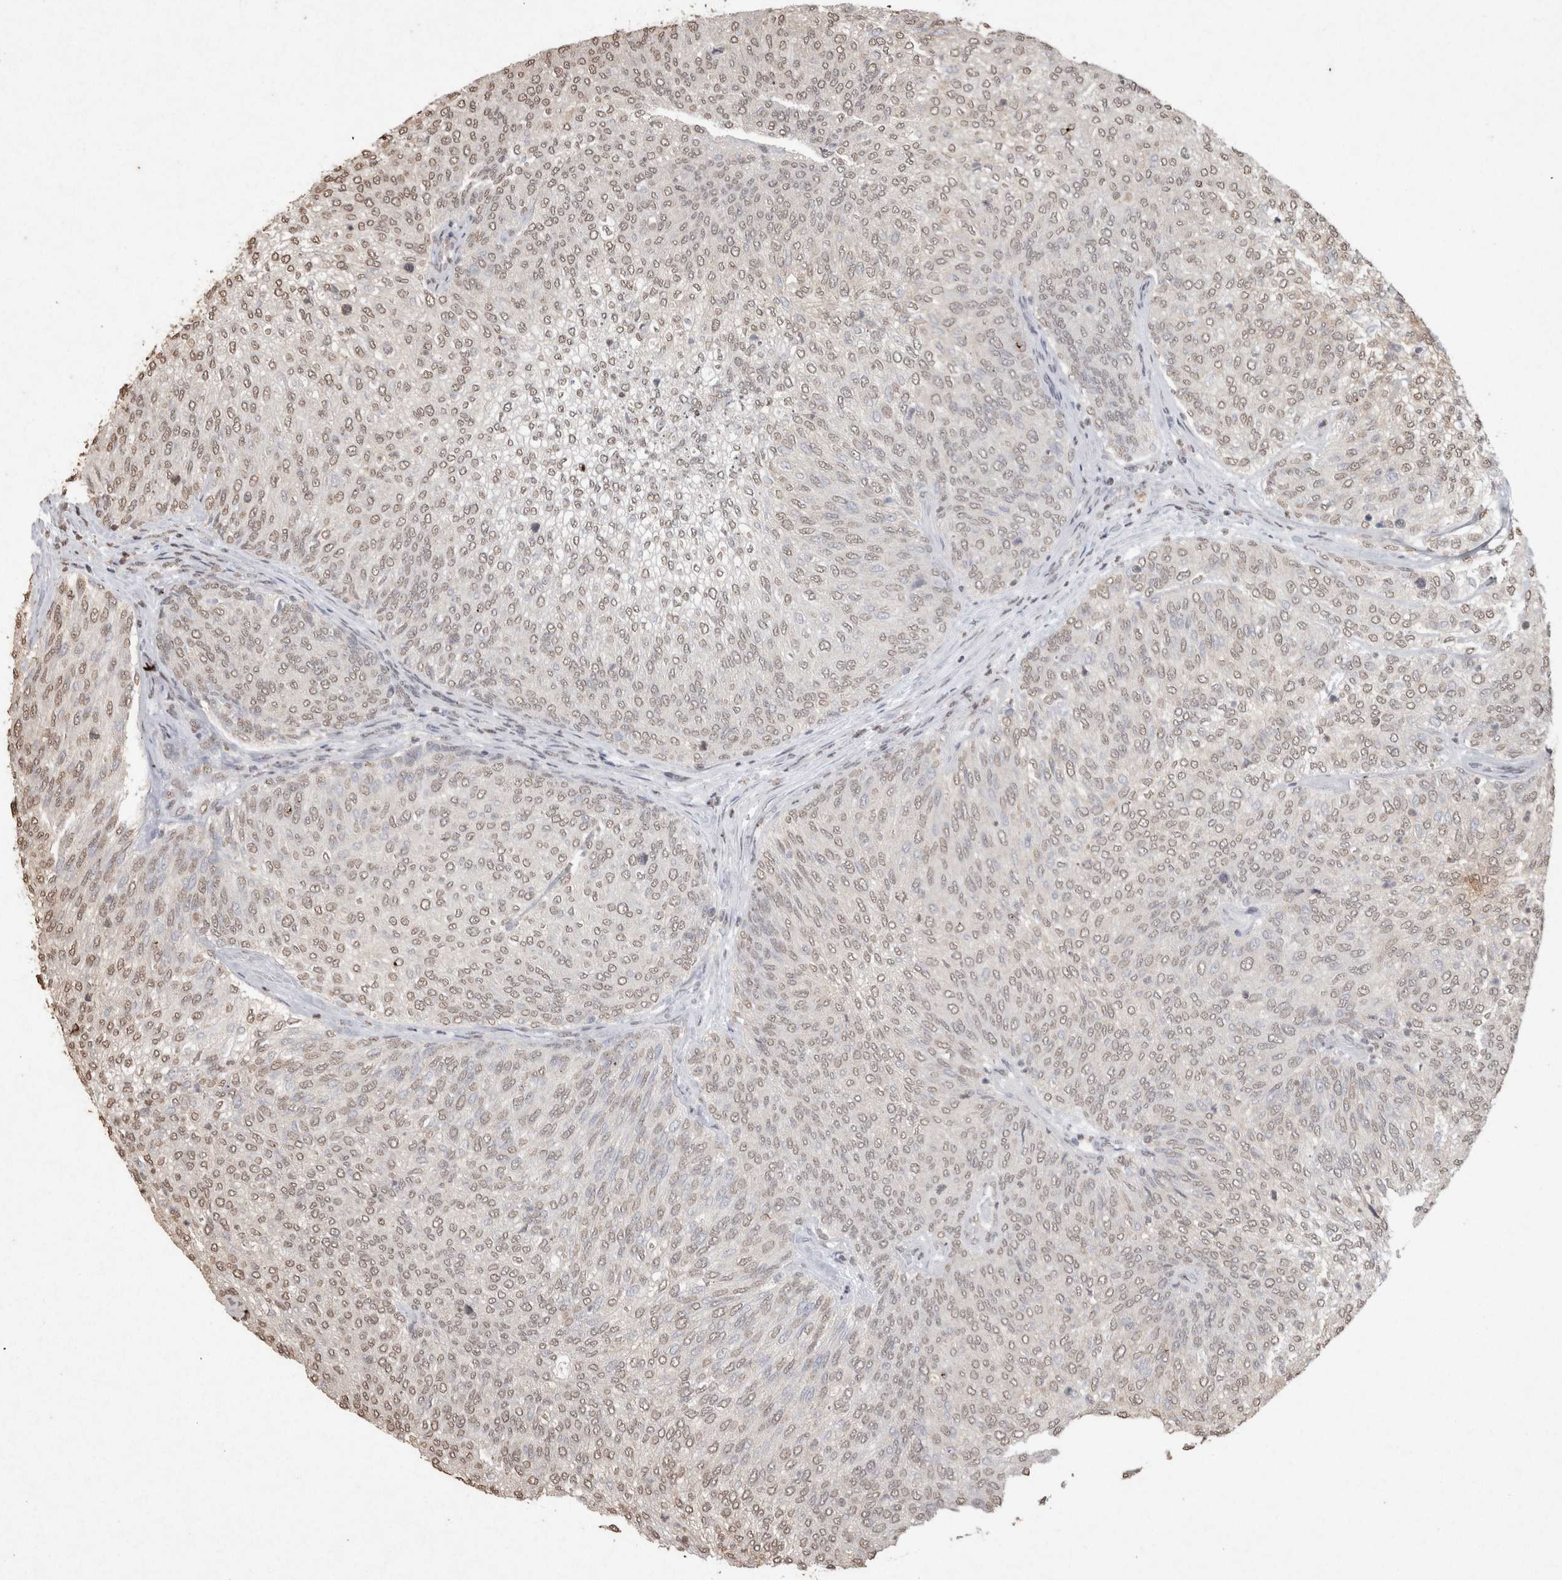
{"staining": {"intensity": "weak", "quantity": "25%-75%", "location": "nuclear"}, "tissue": "urothelial cancer", "cell_type": "Tumor cells", "image_type": "cancer", "snomed": [{"axis": "morphology", "description": "Urothelial carcinoma, Low grade"}, {"axis": "topography", "description": "Urinary bladder"}], "caption": "Low-grade urothelial carcinoma tissue reveals weak nuclear staining in about 25%-75% of tumor cells, visualized by immunohistochemistry.", "gene": "MLX", "patient": {"sex": "female", "age": 79}}